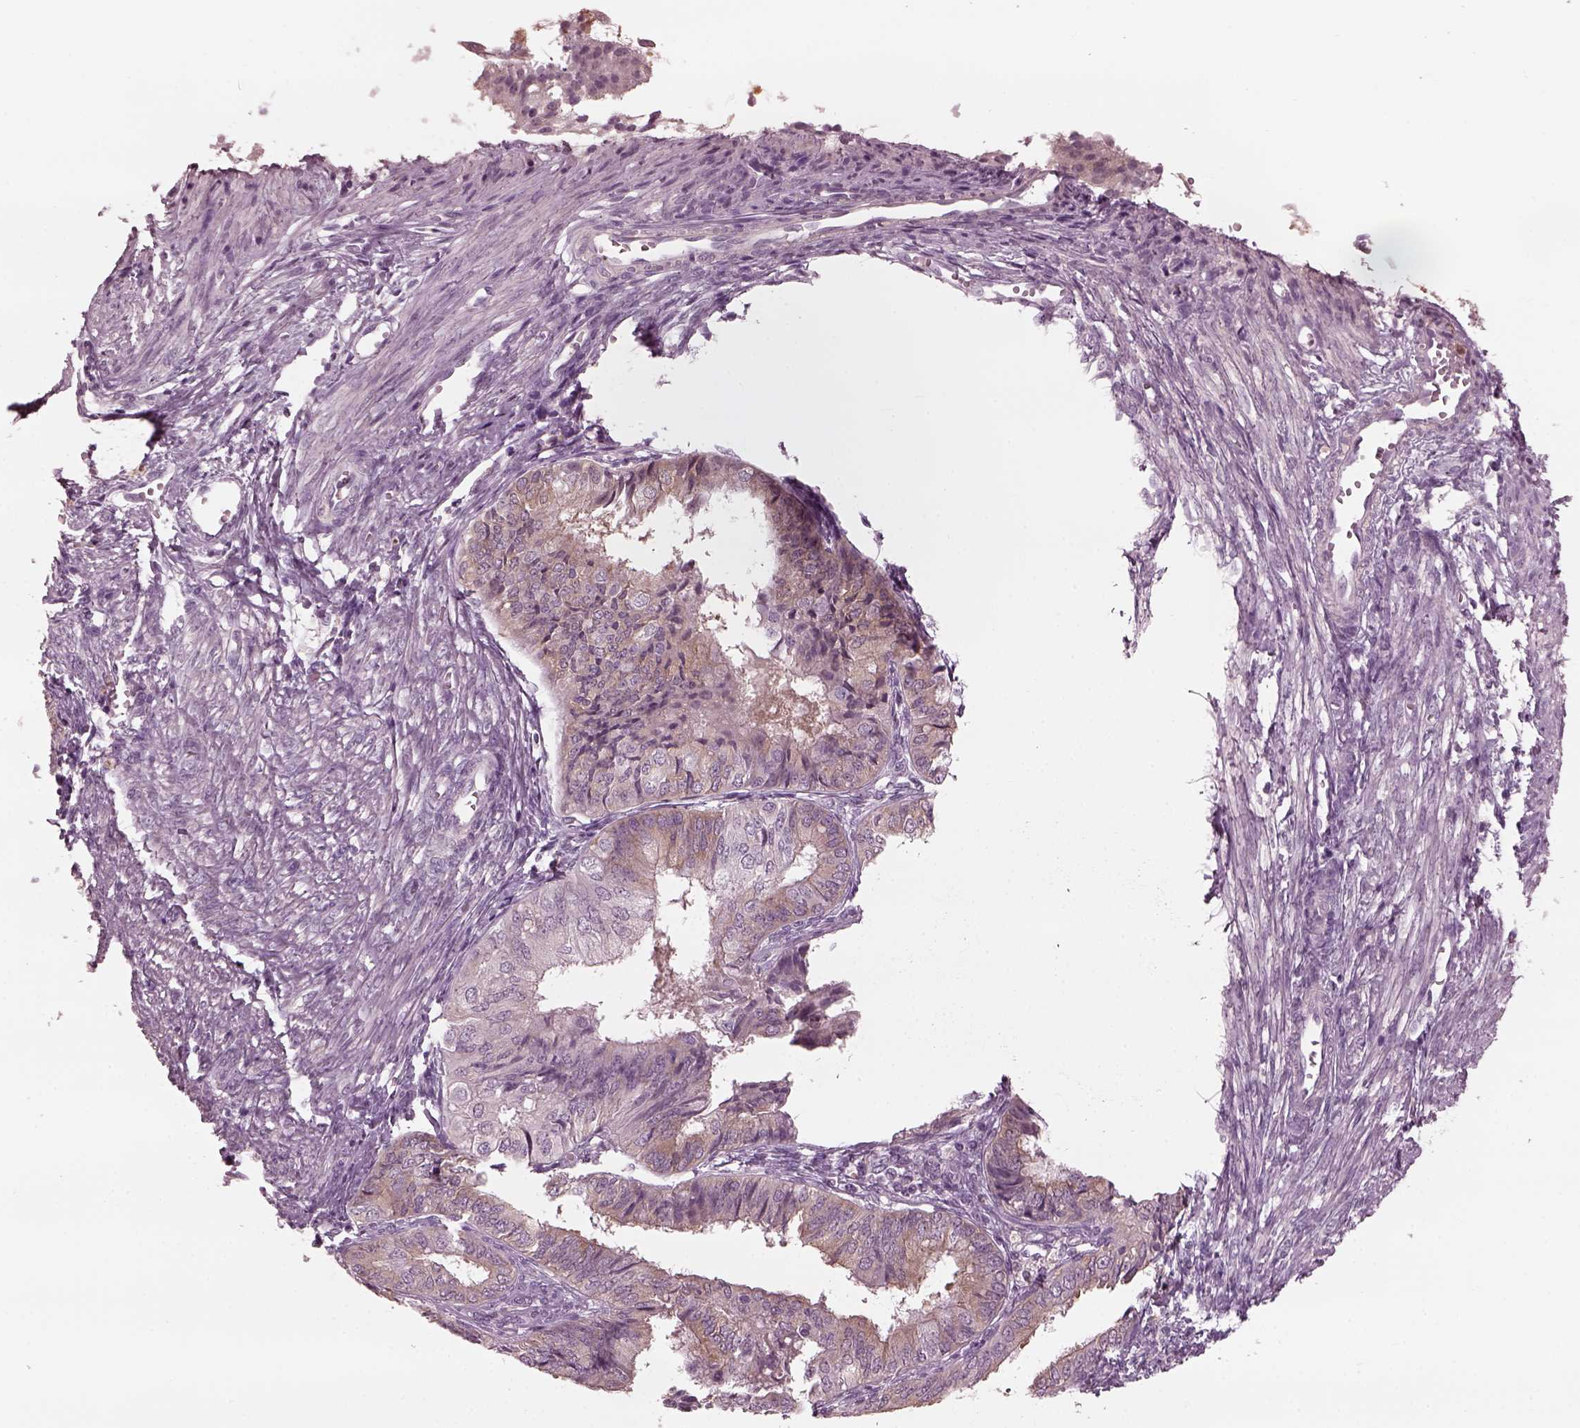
{"staining": {"intensity": "weak", "quantity": "25%-75%", "location": "cytoplasmic/membranous"}, "tissue": "endometrial cancer", "cell_type": "Tumor cells", "image_type": "cancer", "snomed": [{"axis": "morphology", "description": "Adenocarcinoma, NOS"}, {"axis": "topography", "description": "Endometrium"}], "caption": "Tumor cells demonstrate low levels of weak cytoplasmic/membranous expression in about 25%-75% of cells in adenocarcinoma (endometrial).", "gene": "PSTPIP2", "patient": {"sex": "female", "age": 58}}